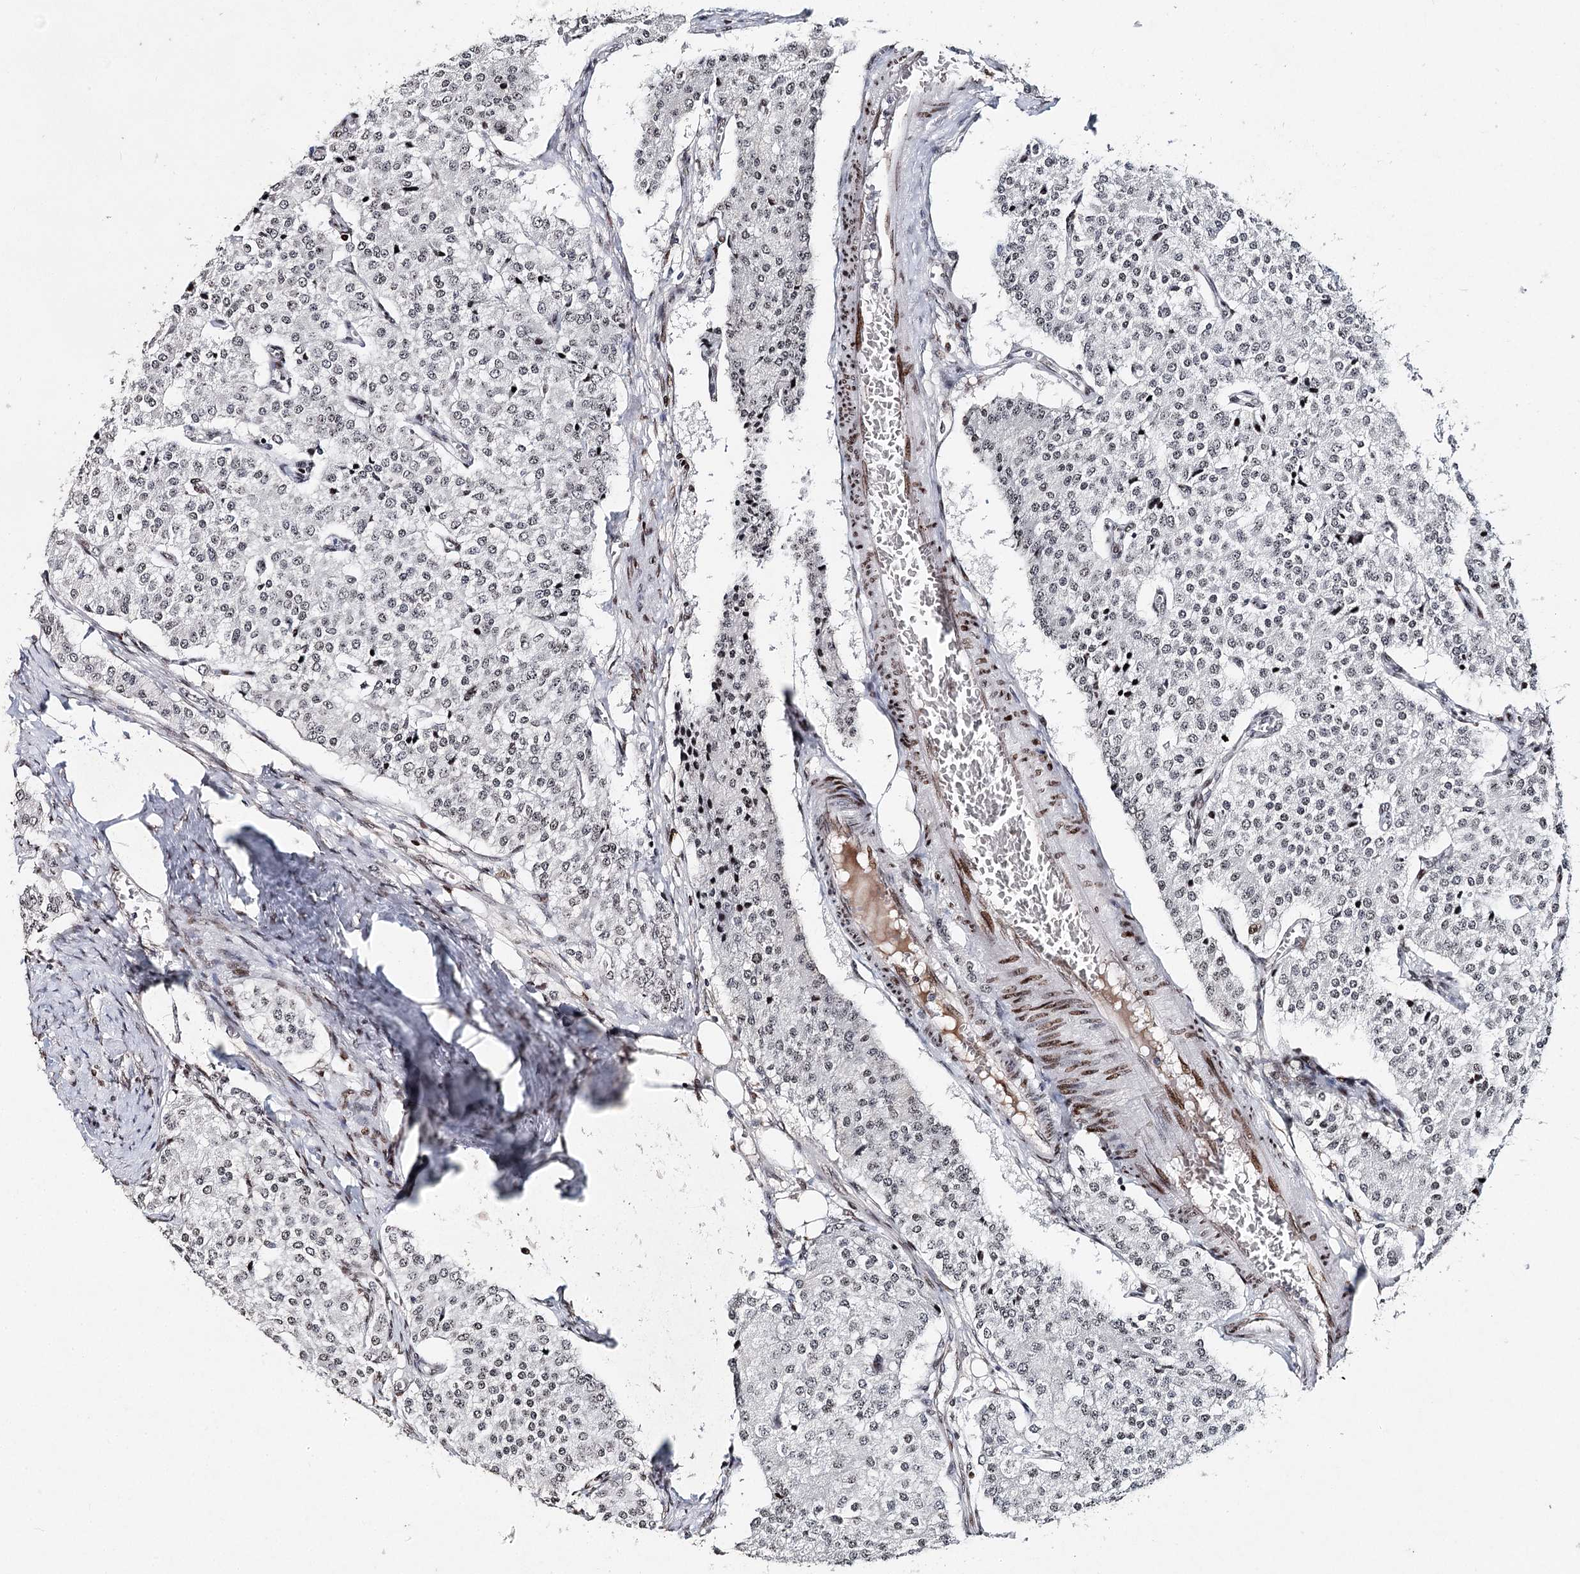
{"staining": {"intensity": "negative", "quantity": "none", "location": "none"}, "tissue": "carcinoid", "cell_type": "Tumor cells", "image_type": "cancer", "snomed": [{"axis": "morphology", "description": "Carcinoid, malignant, NOS"}, {"axis": "topography", "description": "Colon"}], "caption": "A photomicrograph of carcinoid stained for a protein exhibits no brown staining in tumor cells. Brightfield microscopy of immunohistochemistry stained with DAB (brown) and hematoxylin (blue), captured at high magnification.", "gene": "FRMD4A", "patient": {"sex": "female", "age": 52}}